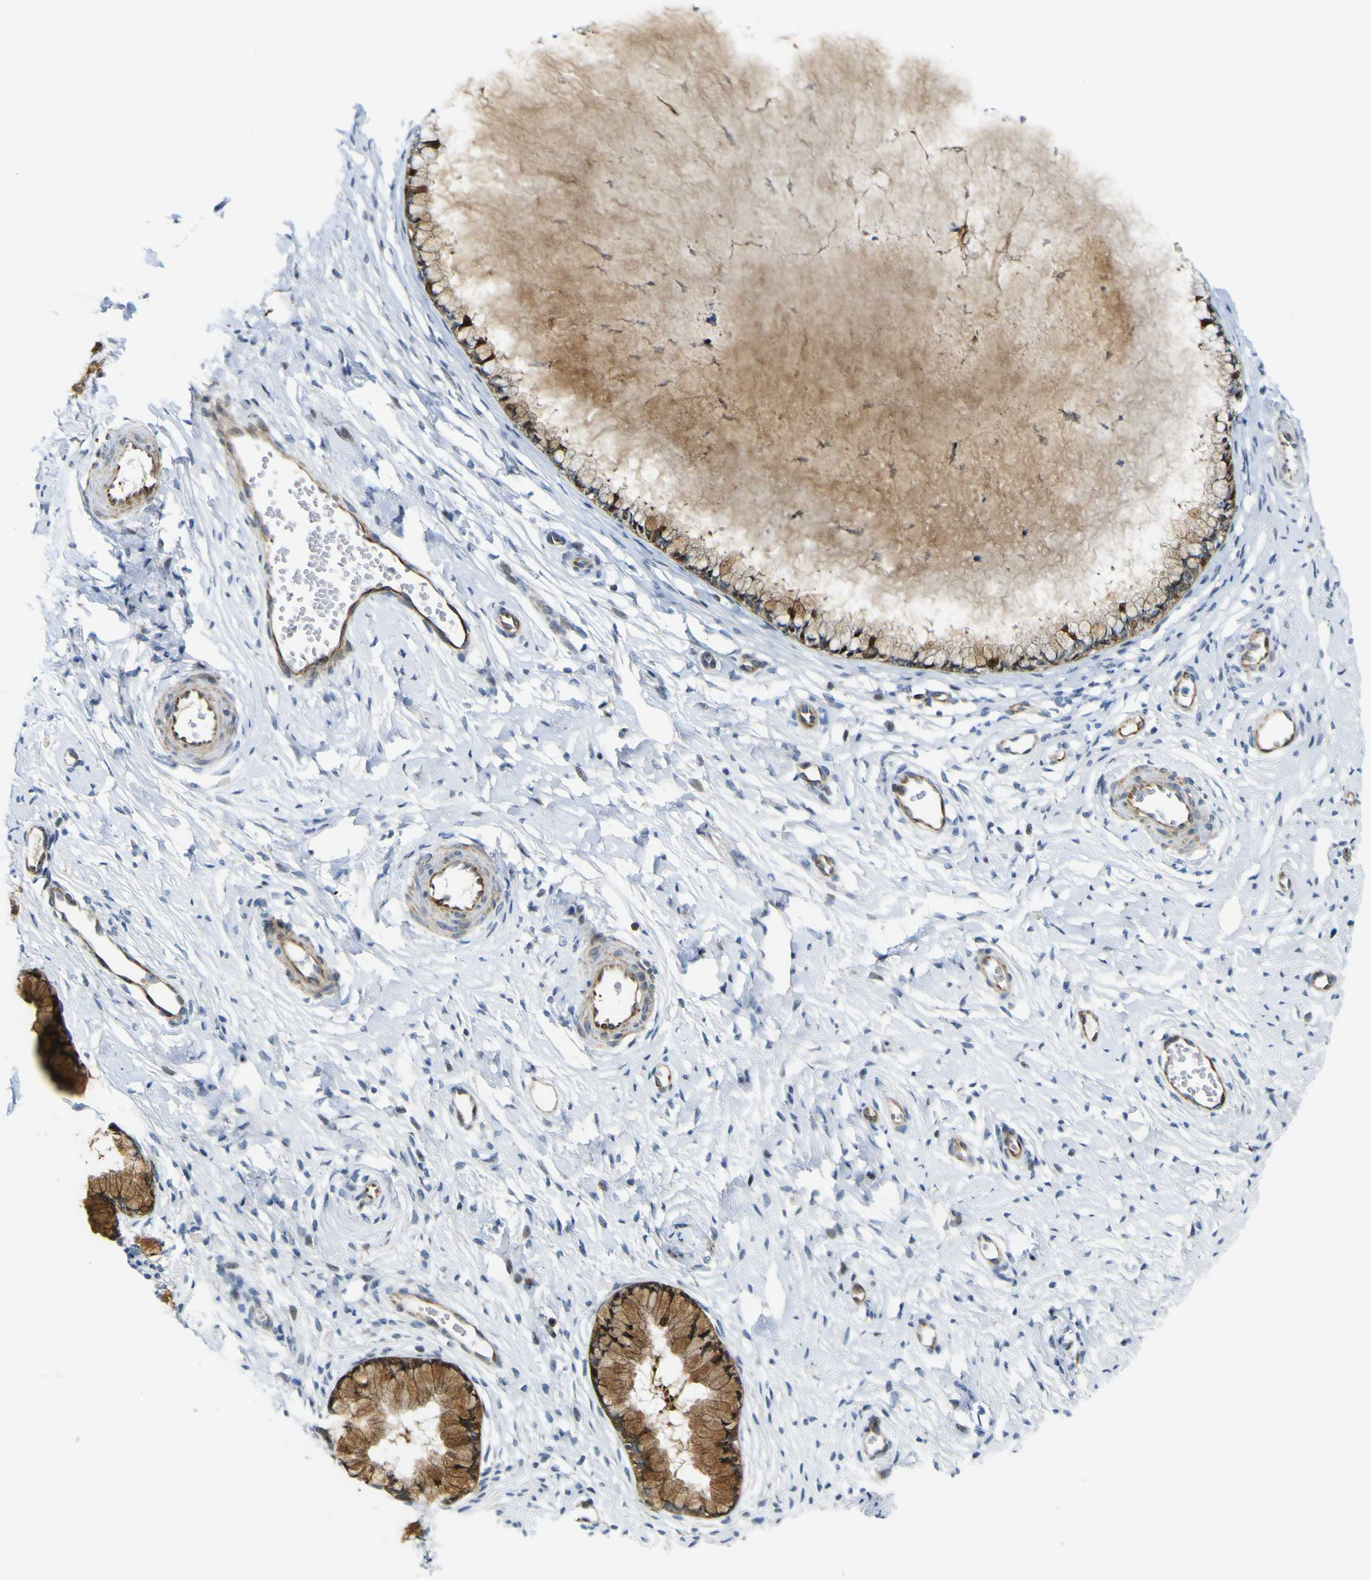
{"staining": {"intensity": "strong", "quantity": ">75%", "location": "cytoplasmic/membranous"}, "tissue": "cervix", "cell_type": "Glandular cells", "image_type": "normal", "snomed": [{"axis": "morphology", "description": "Normal tissue, NOS"}, {"axis": "topography", "description": "Cervix"}], "caption": "A histopathology image of cervix stained for a protein exhibits strong cytoplasmic/membranous brown staining in glandular cells.", "gene": "KDM7A", "patient": {"sex": "female", "age": 65}}